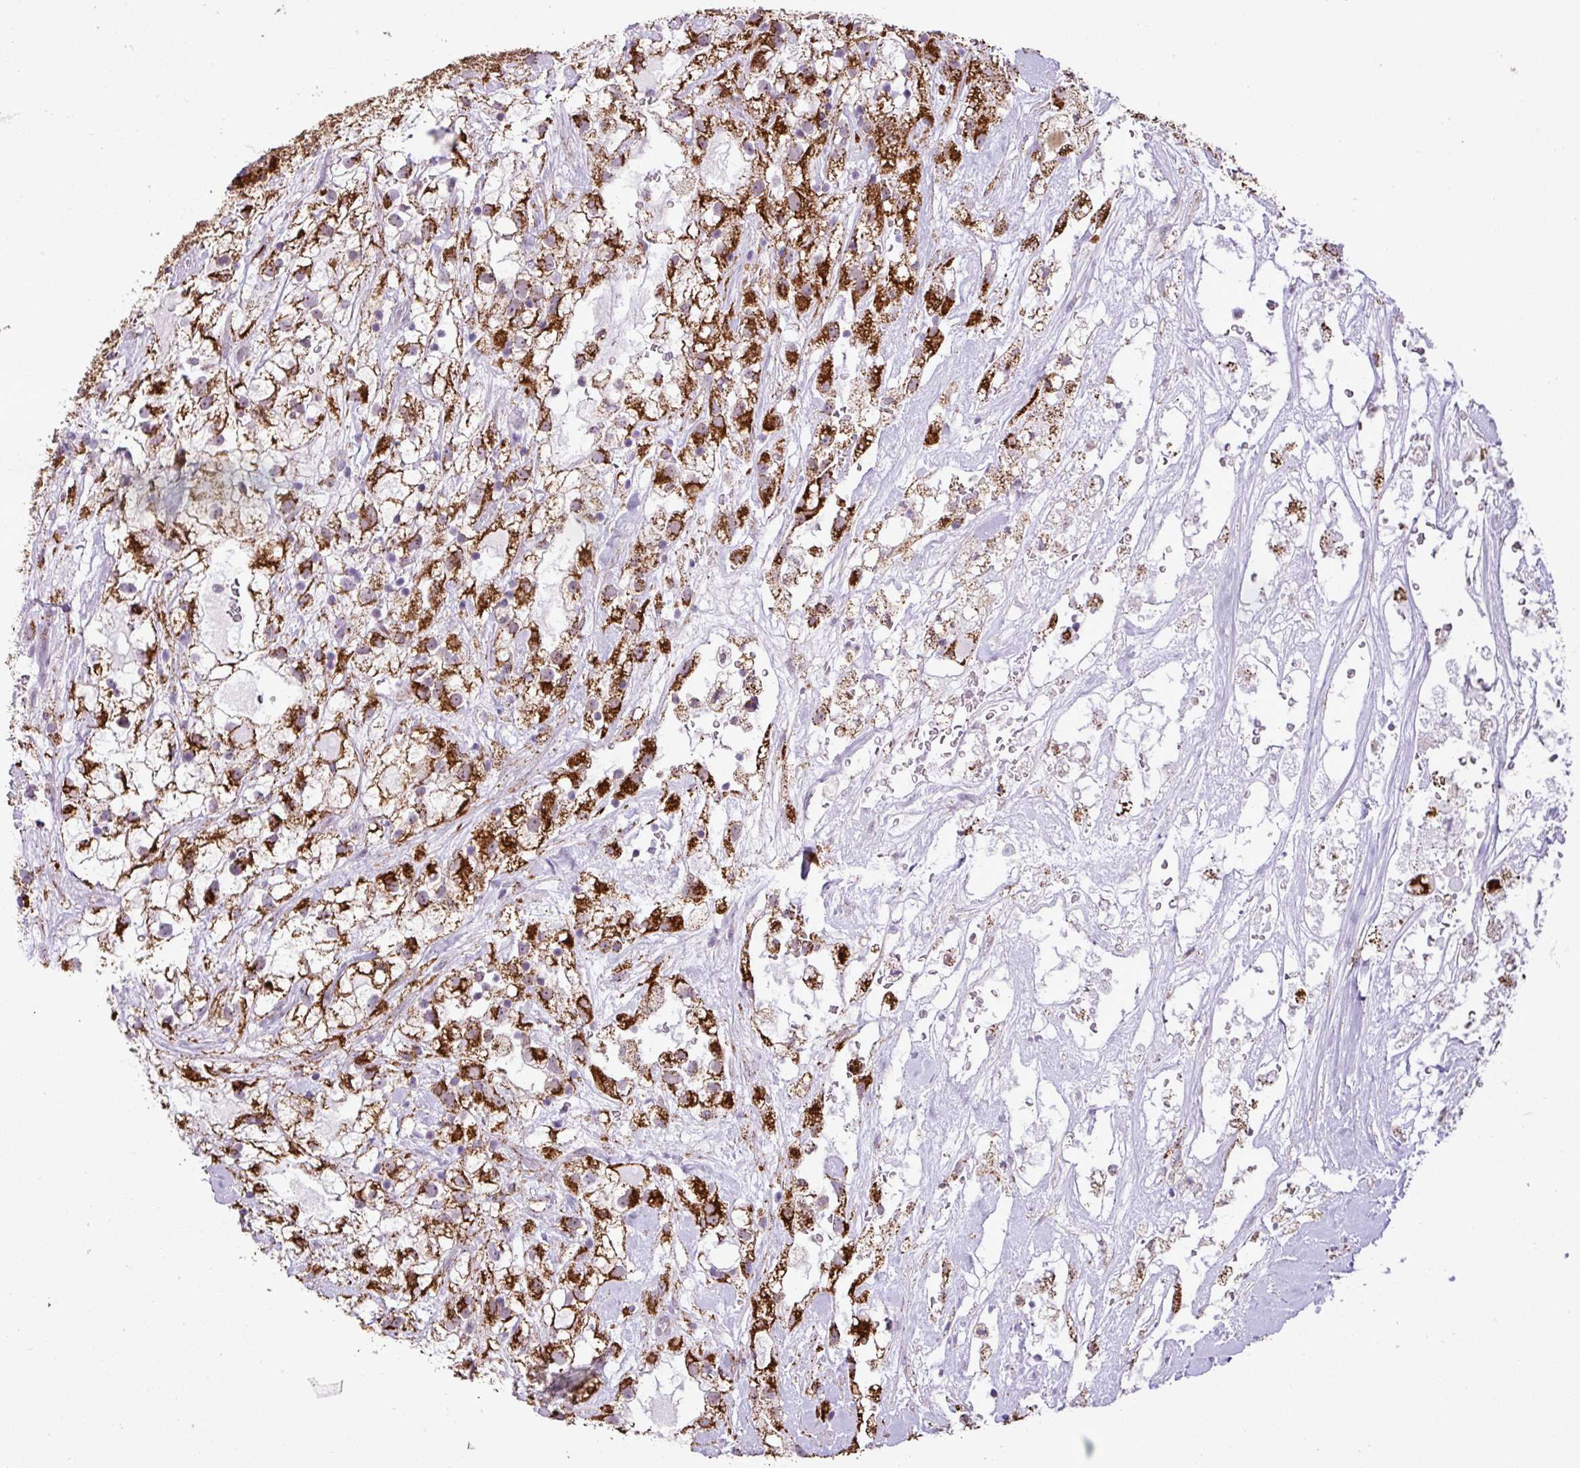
{"staining": {"intensity": "strong", "quantity": ">75%", "location": "cytoplasmic/membranous"}, "tissue": "renal cancer", "cell_type": "Tumor cells", "image_type": "cancer", "snomed": [{"axis": "morphology", "description": "Adenocarcinoma, NOS"}, {"axis": "topography", "description": "Kidney"}], "caption": "Tumor cells show high levels of strong cytoplasmic/membranous expression in about >75% of cells in renal cancer. The protein is stained brown, and the nuclei are stained in blue (DAB (3,3'-diaminobenzidine) IHC with brightfield microscopy, high magnification).", "gene": "SGPP1", "patient": {"sex": "male", "age": 59}}